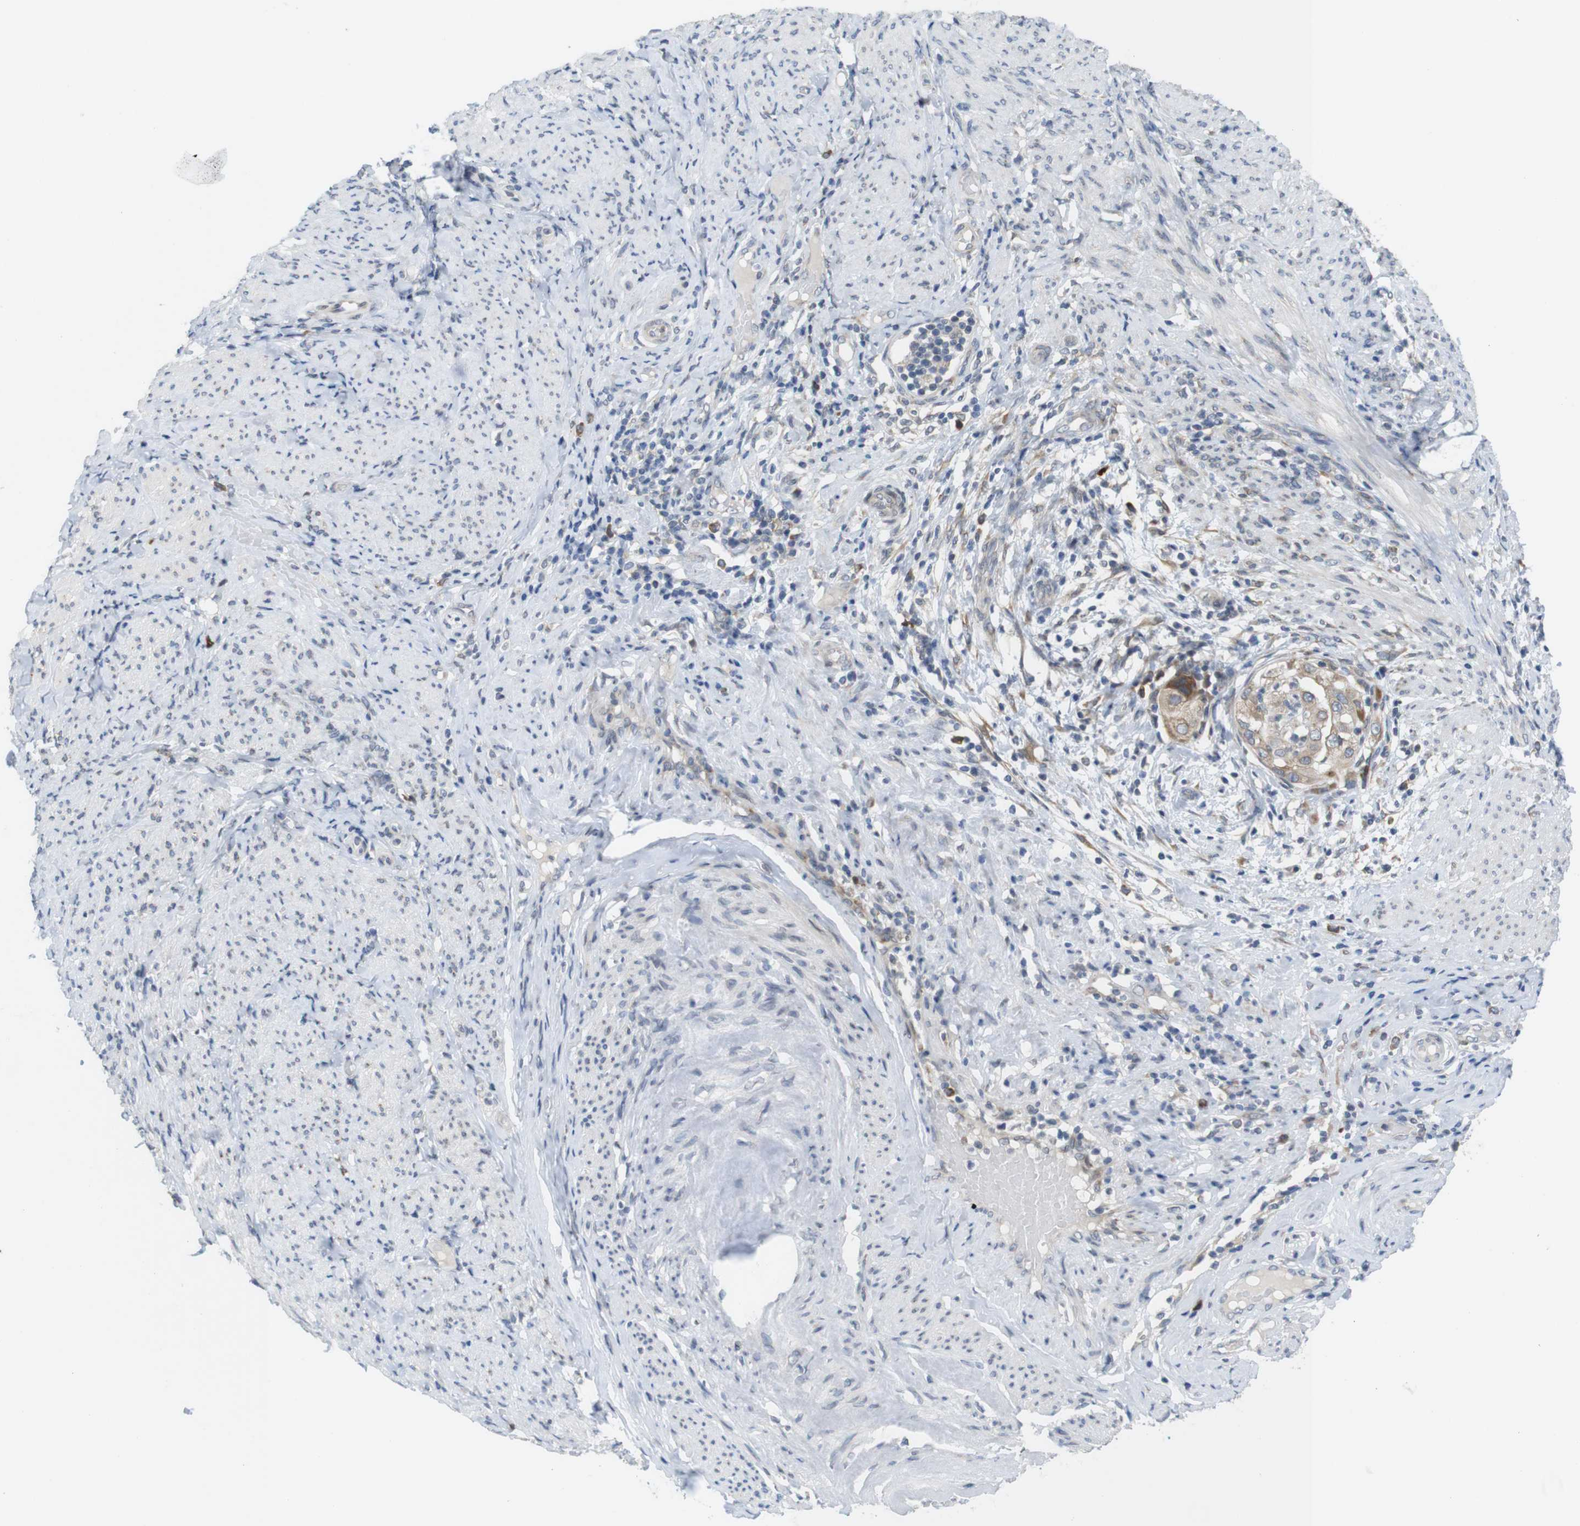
{"staining": {"intensity": "weak", "quantity": ">75%", "location": "cytoplasmic/membranous"}, "tissue": "endometrial cancer", "cell_type": "Tumor cells", "image_type": "cancer", "snomed": [{"axis": "morphology", "description": "Adenocarcinoma, NOS"}, {"axis": "topography", "description": "Endometrium"}], "caption": "This is a photomicrograph of immunohistochemistry staining of endometrial cancer (adenocarcinoma), which shows weak positivity in the cytoplasmic/membranous of tumor cells.", "gene": "ERGIC3", "patient": {"sex": "female", "age": 85}}